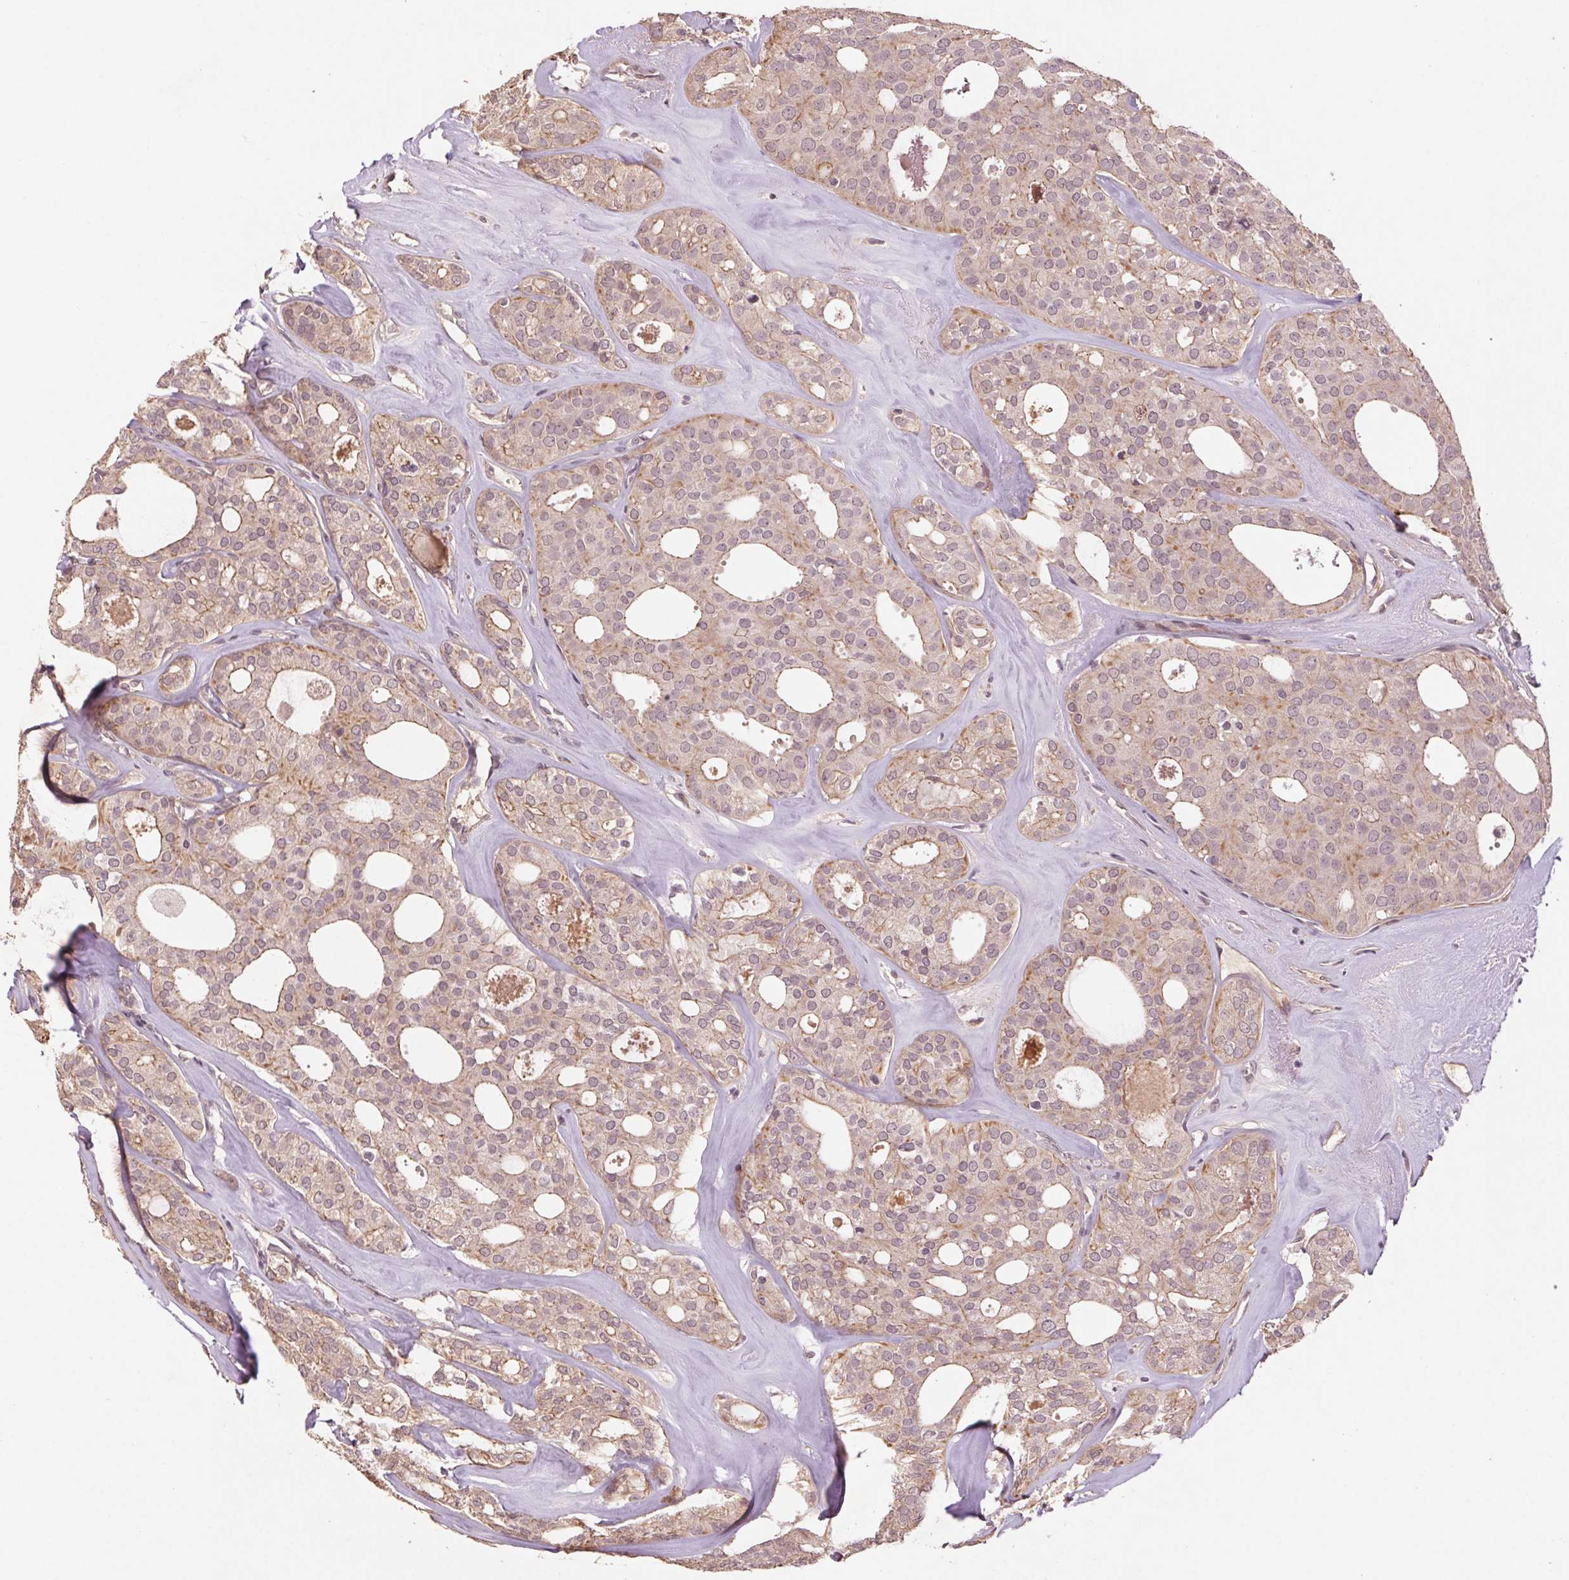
{"staining": {"intensity": "weak", "quantity": "25%-75%", "location": "cytoplasmic/membranous"}, "tissue": "thyroid cancer", "cell_type": "Tumor cells", "image_type": "cancer", "snomed": [{"axis": "morphology", "description": "Follicular adenoma carcinoma, NOS"}, {"axis": "topography", "description": "Thyroid gland"}], "caption": "High-magnification brightfield microscopy of follicular adenoma carcinoma (thyroid) stained with DAB (3,3'-diaminobenzidine) (brown) and counterstained with hematoxylin (blue). tumor cells exhibit weak cytoplasmic/membranous expression is identified in about25%-75% of cells.", "gene": "SMLR1", "patient": {"sex": "male", "age": 75}}